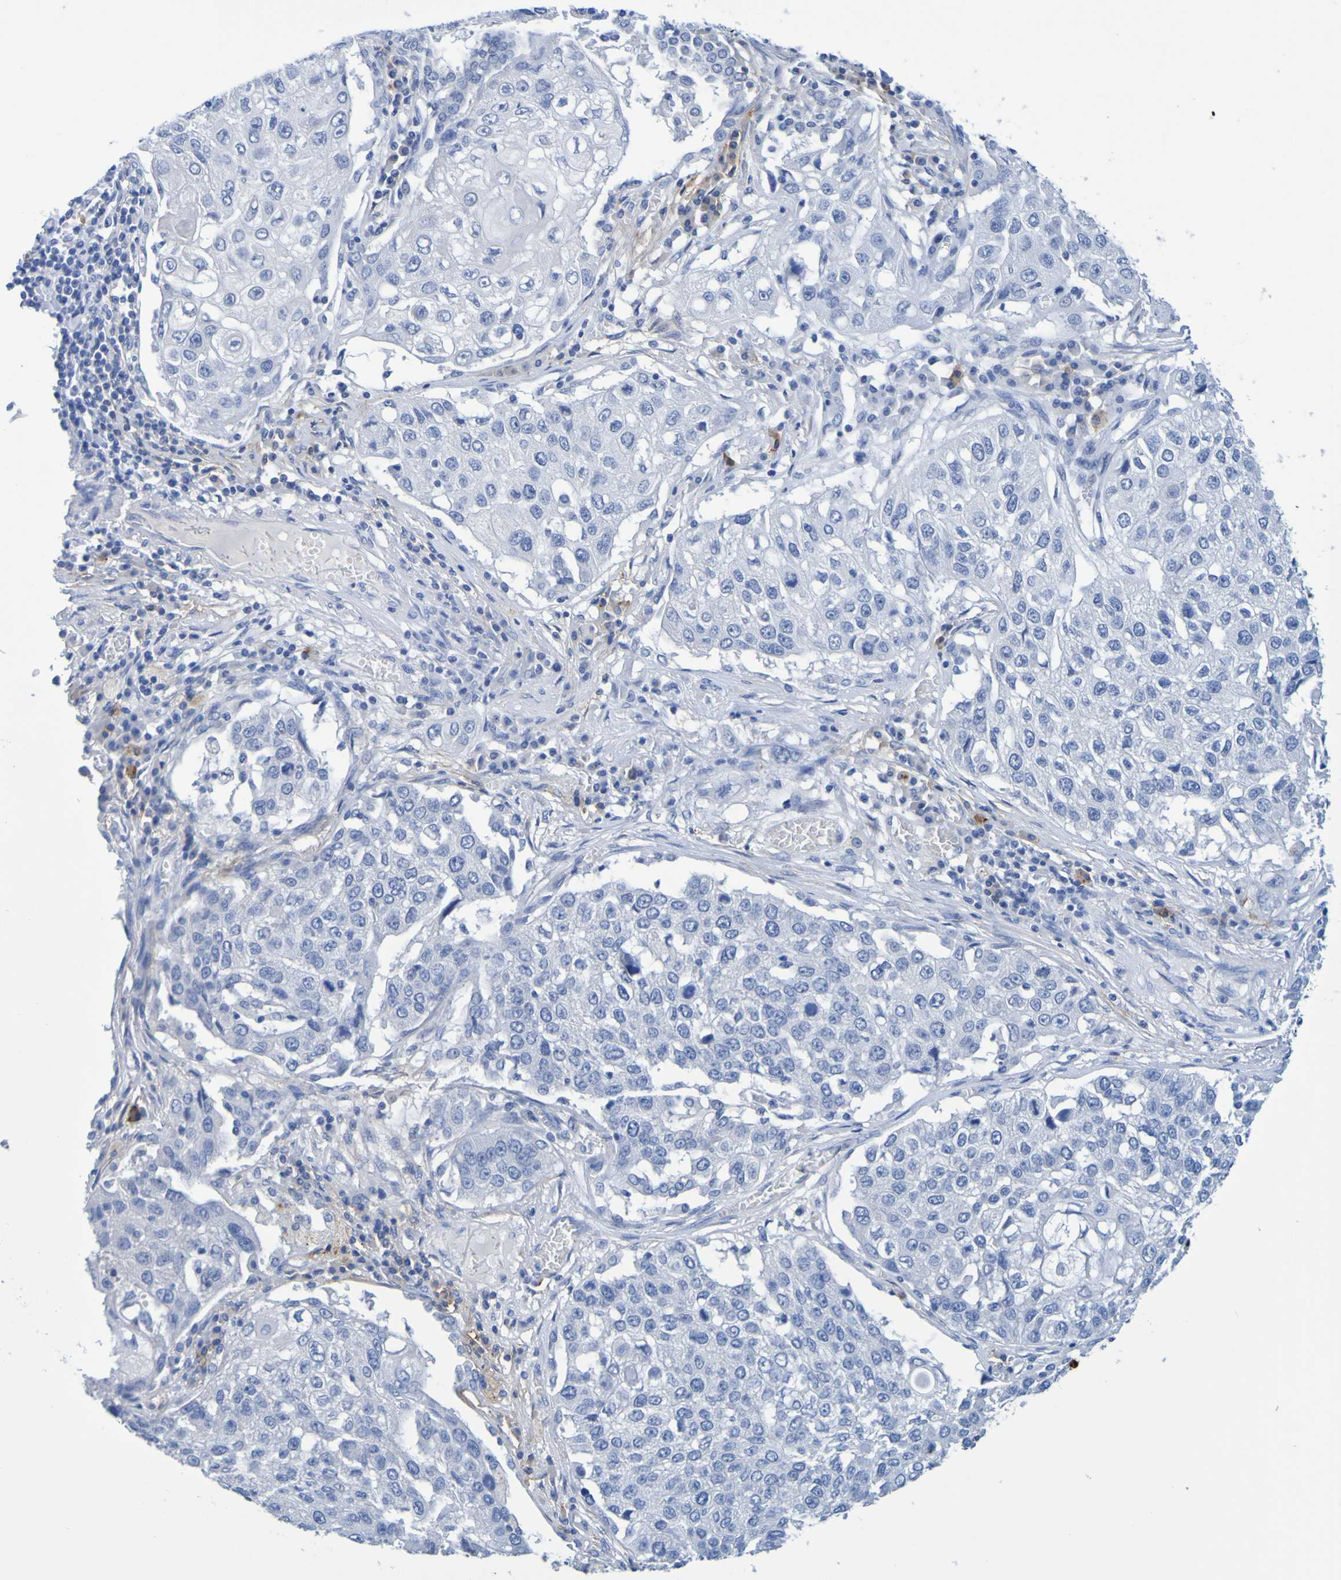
{"staining": {"intensity": "negative", "quantity": "none", "location": "none"}, "tissue": "lung cancer", "cell_type": "Tumor cells", "image_type": "cancer", "snomed": [{"axis": "morphology", "description": "Squamous cell carcinoma, NOS"}, {"axis": "topography", "description": "Lung"}], "caption": "A histopathology image of human lung cancer (squamous cell carcinoma) is negative for staining in tumor cells. The staining is performed using DAB (3,3'-diaminobenzidine) brown chromogen with nuclei counter-stained in using hematoxylin.", "gene": "DPEP1", "patient": {"sex": "male", "age": 71}}